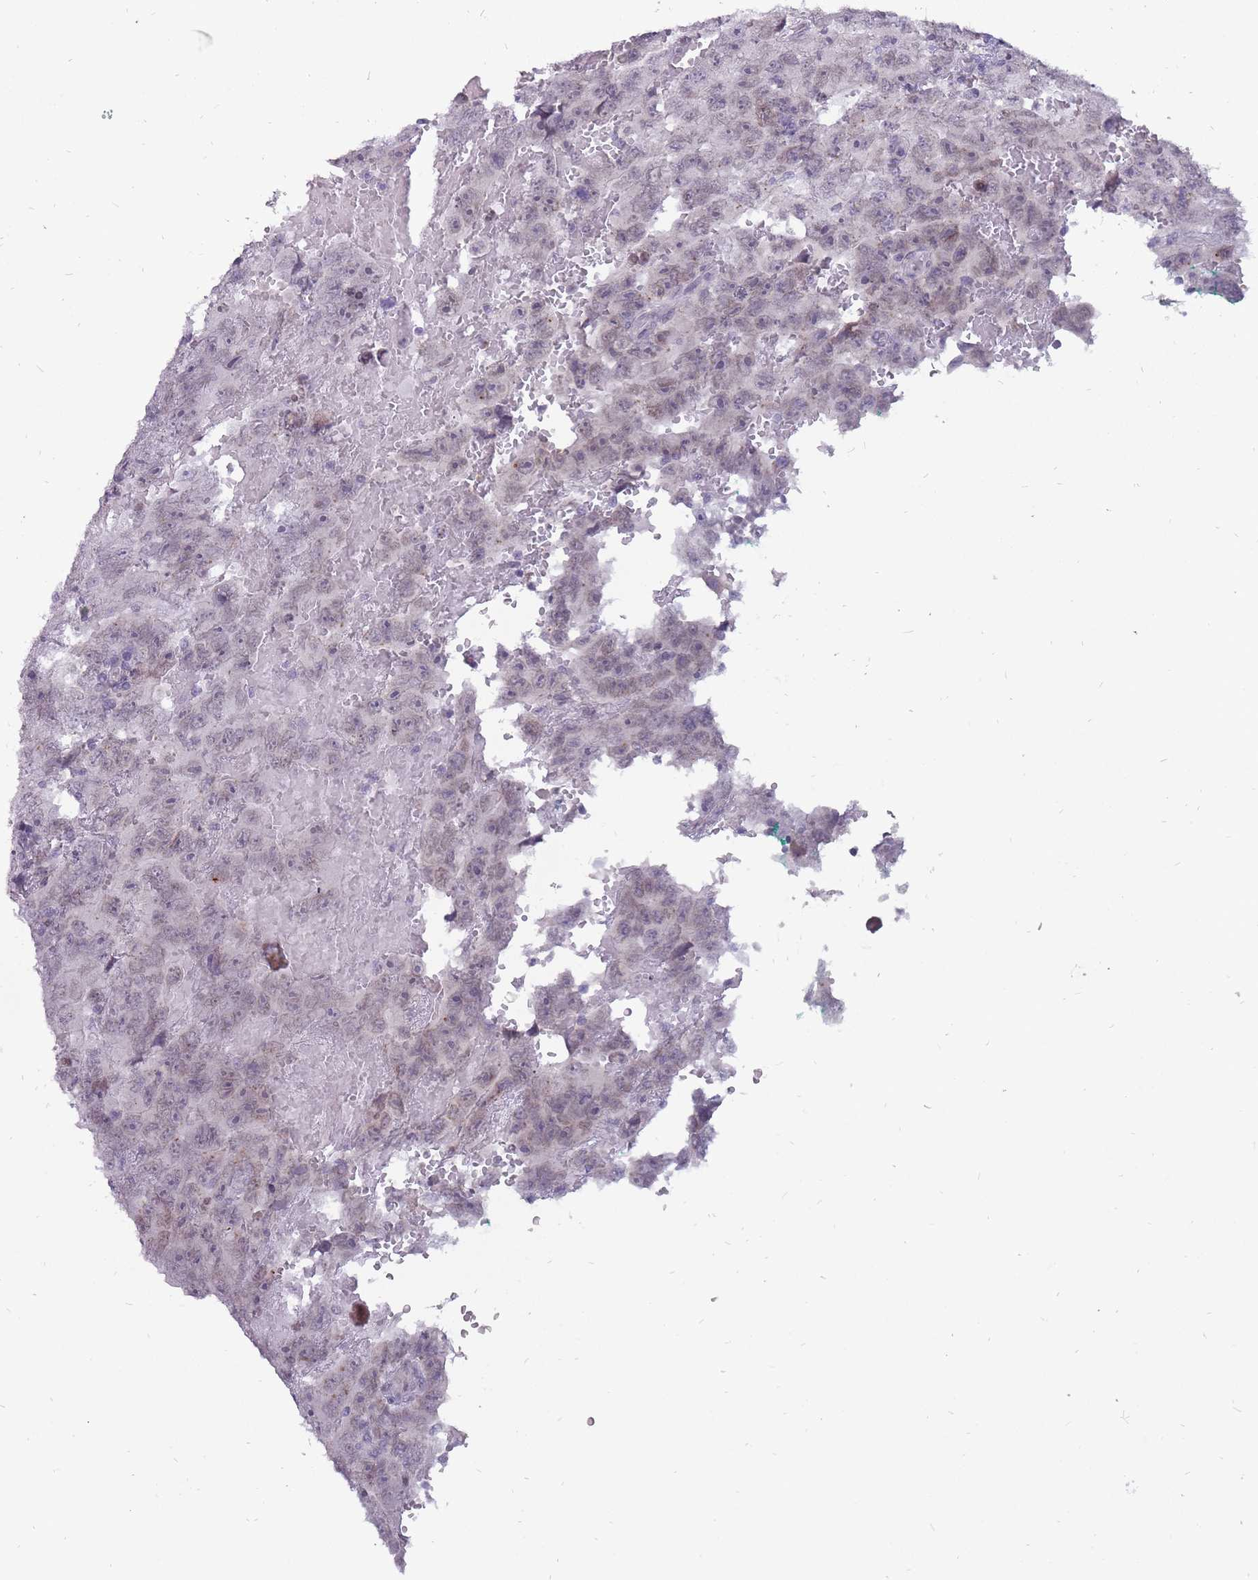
{"staining": {"intensity": "weak", "quantity": "25%-75%", "location": "nuclear"}, "tissue": "testis cancer", "cell_type": "Tumor cells", "image_type": "cancer", "snomed": [{"axis": "morphology", "description": "Carcinoma, Embryonal, NOS"}, {"axis": "topography", "description": "Testis"}], "caption": "Protein analysis of testis embryonal carcinoma tissue demonstrates weak nuclear expression in approximately 25%-75% of tumor cells.", "gene": "POMZP3", "patient": {"sex": "male", "age": 45}}